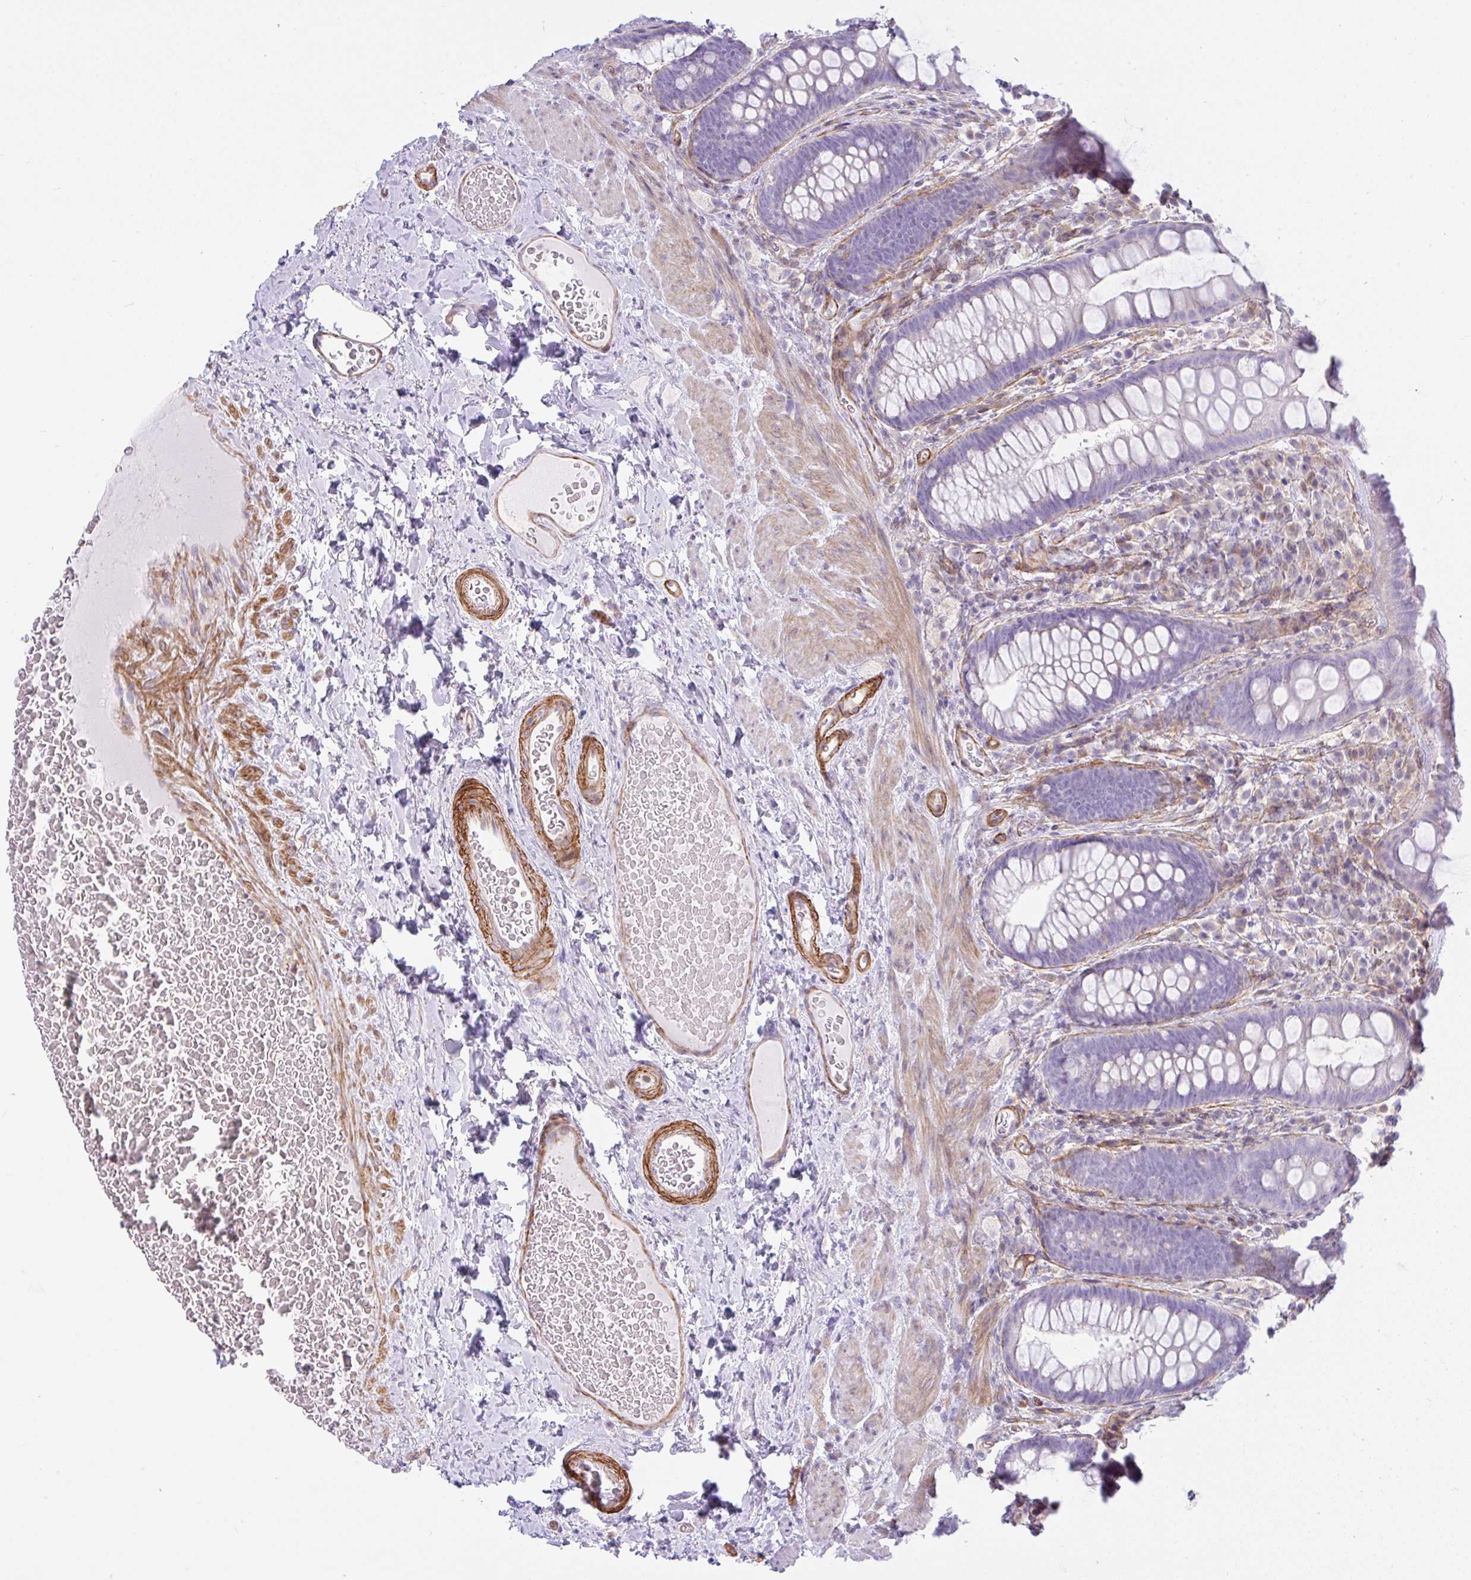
{"staining": {"intensity": "weak", "quantity": "<25%", "location": "cytoplasmic/membranous"}, "tissue": "rectum", "cell_type": "Glandular cells", "image_type": "normal", "snomed": [{"axis": "morphology", "description": "Normal tissue, NOS"}, {"axis": "topography", "description": "Rectum"}], "caption": "A high-resolution micrograph shows immunohistochemistry staining of benign rectum, which demonstrates no significant positivity in glandular cells. The staining was performed using DAB (3,3'-diaminobenzidine) to visualize the protein expression in brown, while the nuclei were stained in blue with hematoxylin (Magnification: 20x).", "gene": "CDRT15", "patient": {"sex": "female", "age": 69}}